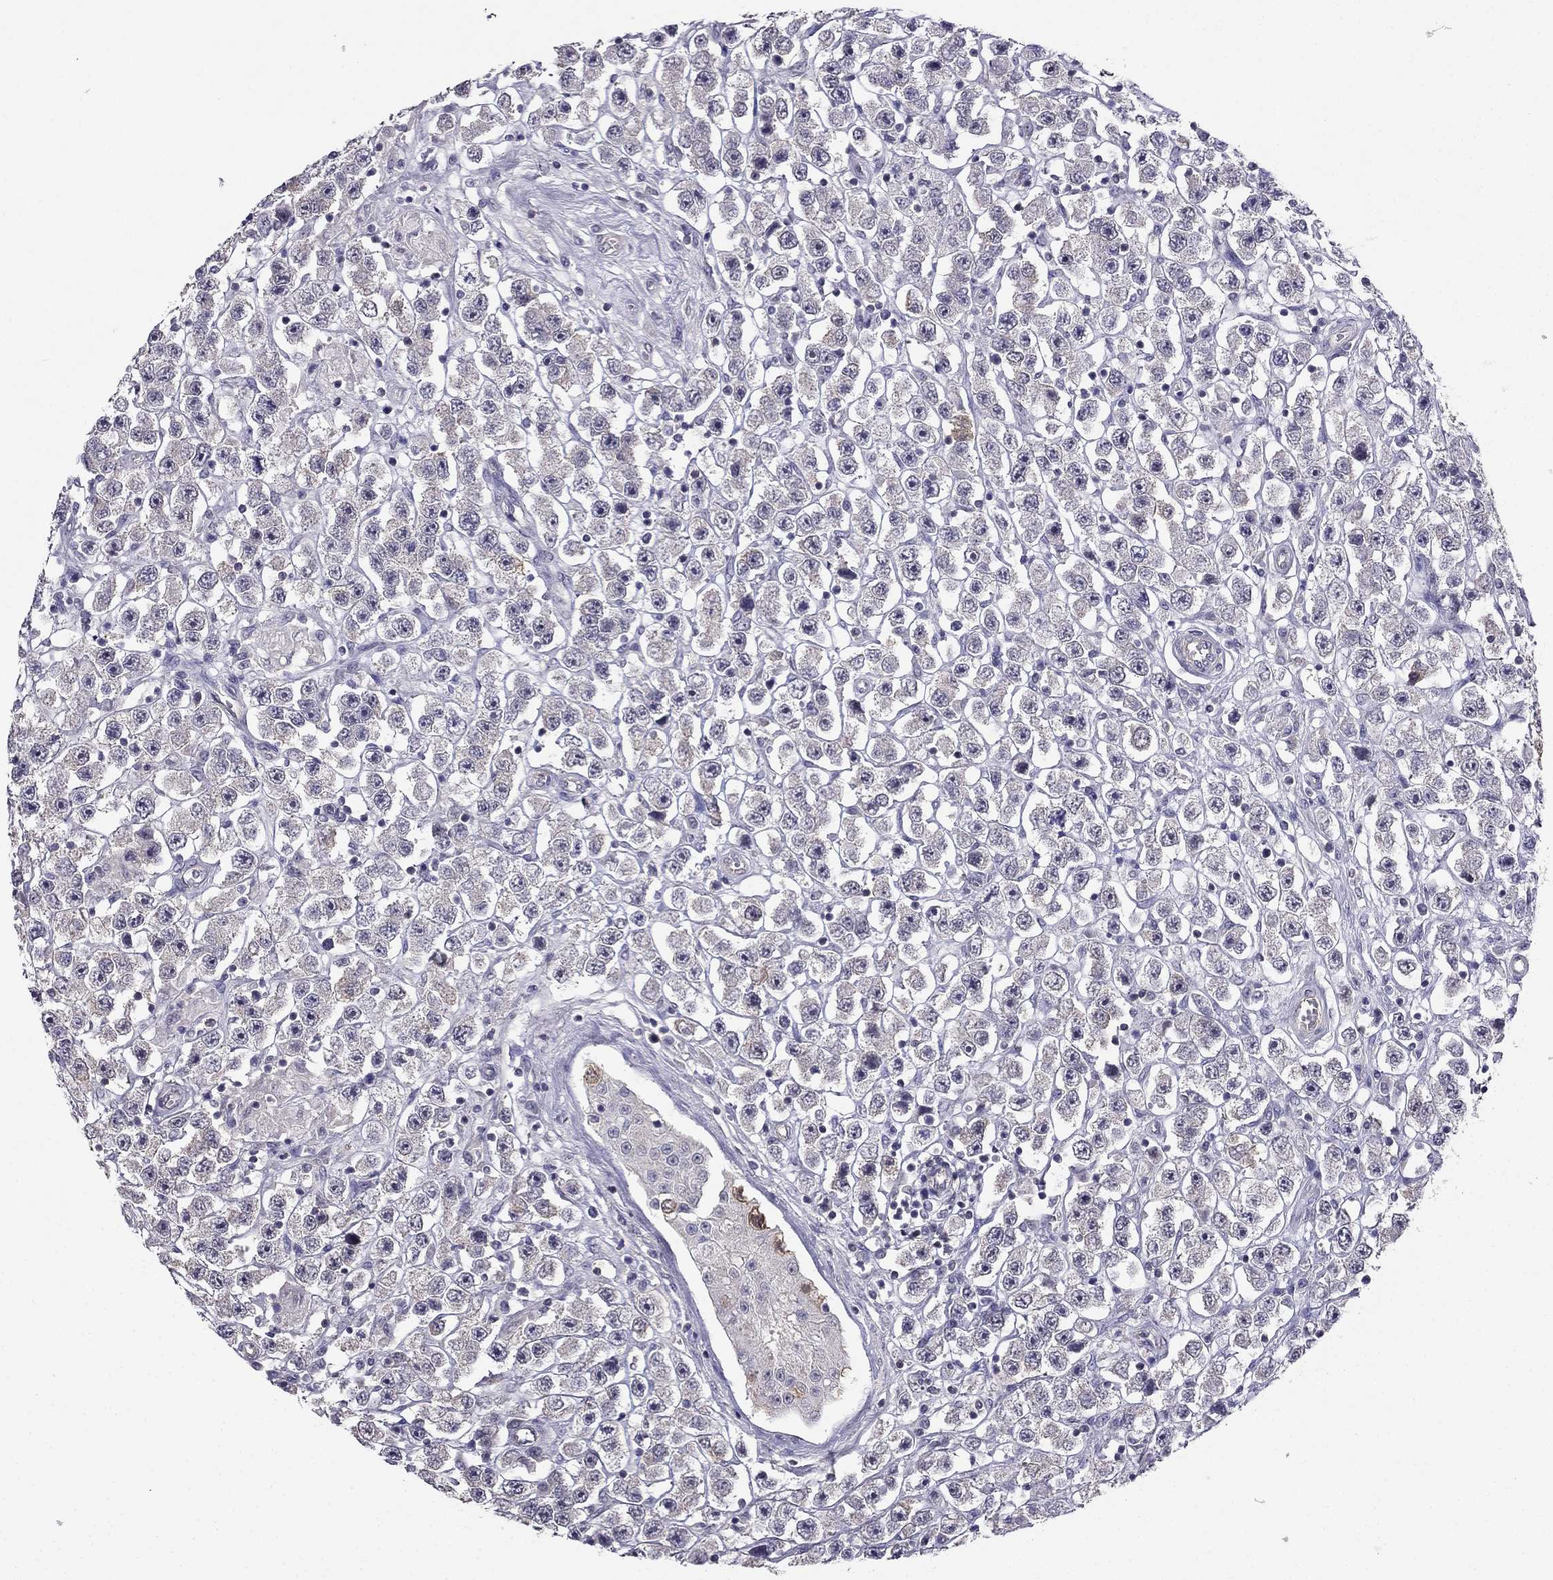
{"staining": {"intensity": "weak", "quantity": "<25%", "location": "cytoplasmic/membranous"}, "tissue": "testis cancer", "cell_type": "Tumor cells", "image_type": "cancer", "snomed": [{"axis": "morphology", "description": "Seminoma, NOS"}, {"axis": "topography", "description": "Testis"}], "caption": "Protein analysis of testis cancer reveals no significant expression in tumor cells.", "gene": "HSFX1", "patient": {"sex": "male", "age": 45}}